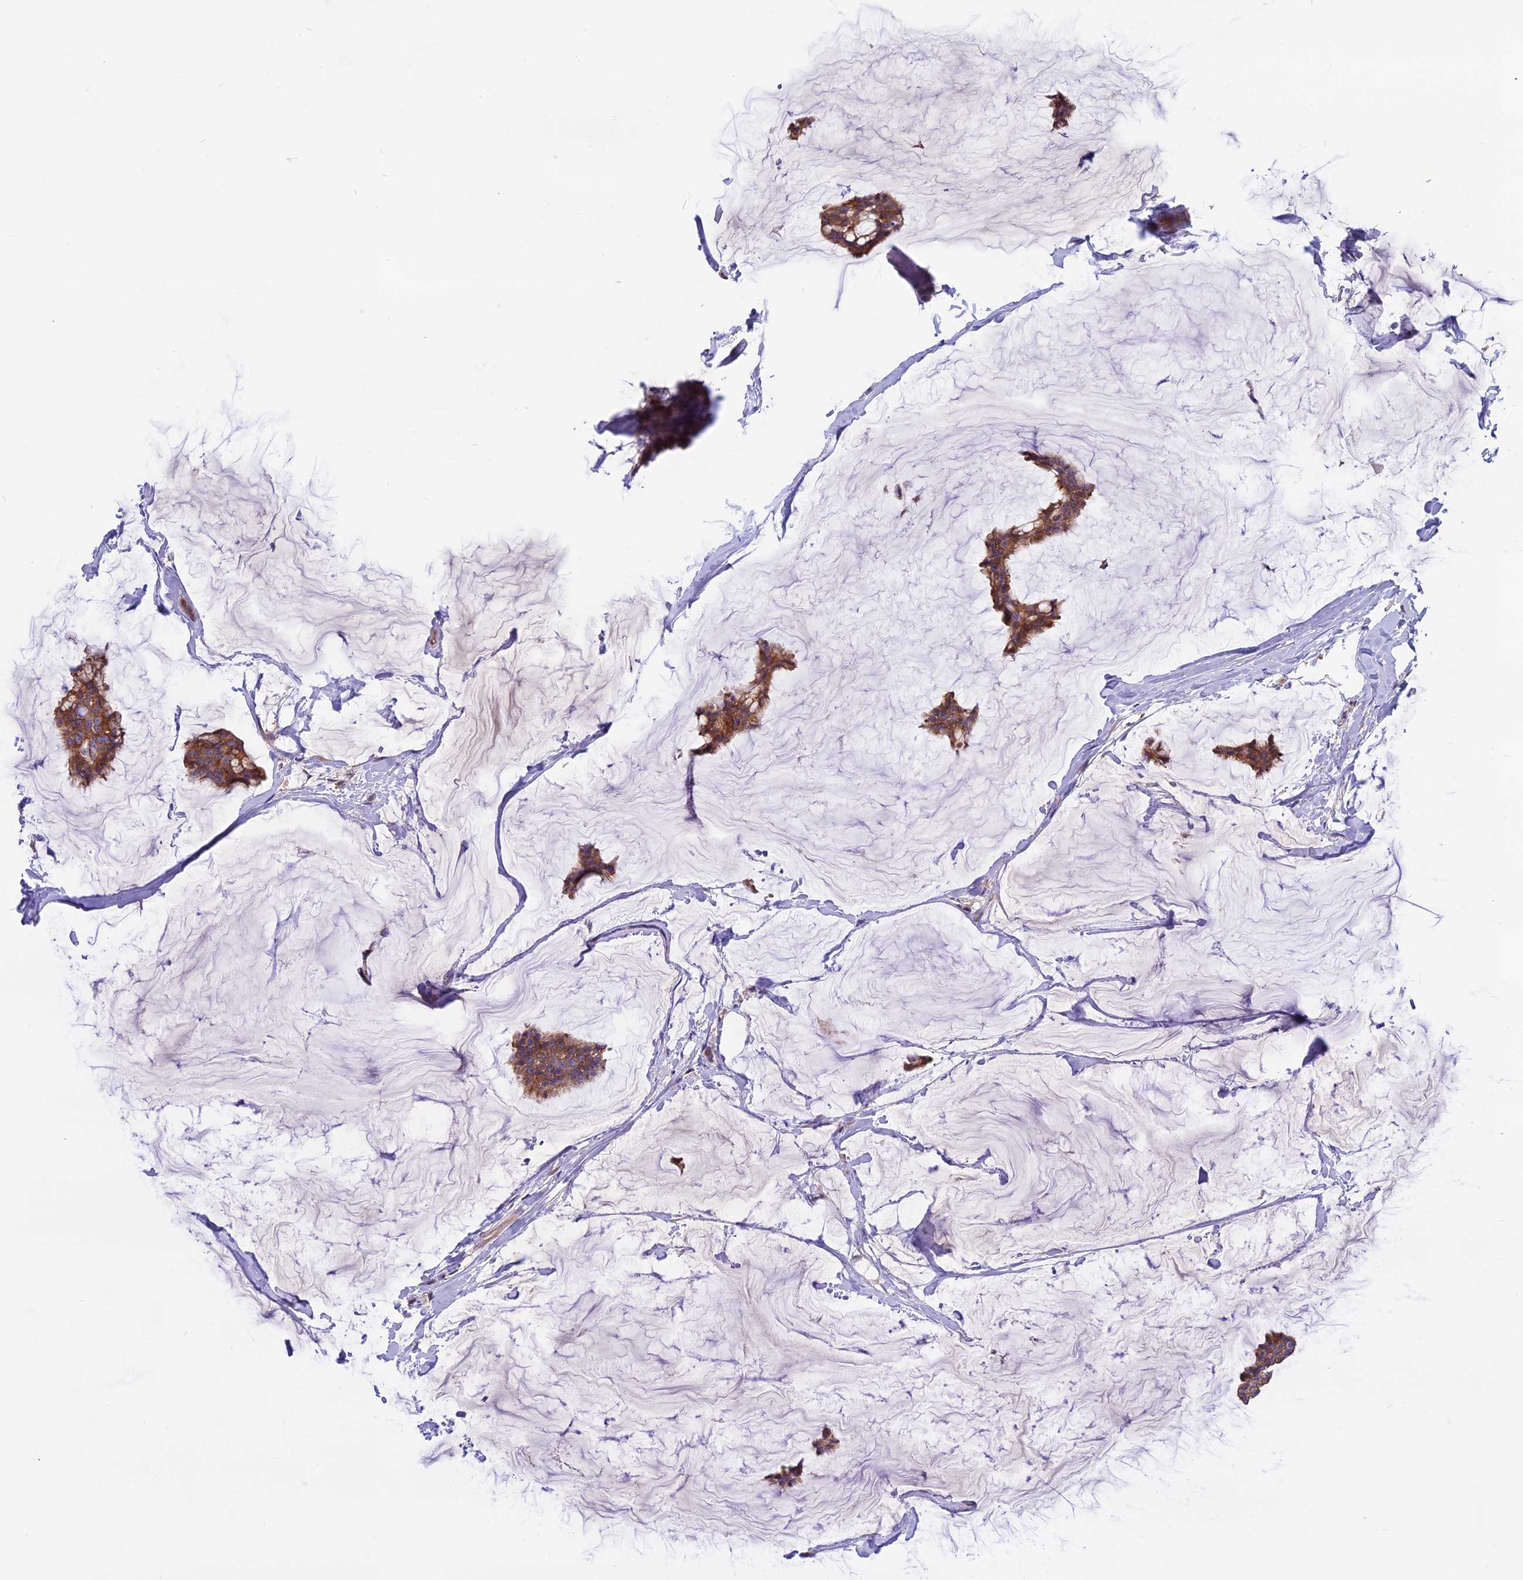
{"staining": {"intensity": "moderate", "quantity": ">75%", "location": "cytoplasmic/membranous"}, "tissue": "breast cancer", "cell_type": "Tumor cells", "image_type": "cancer", "snomed": [{"axis": "morphology", "description": "Duct carcinoma"}, {"axis": "topography", "description": "Breast"}], "caption": "Moderate cytoplasmic/membranous protein expression is identified in approximately >75% of tumor cells in infiltrating ductal carcinoma (breast).", "gene": "ANO3", "patient": {"sex": "female", "age": 93}}